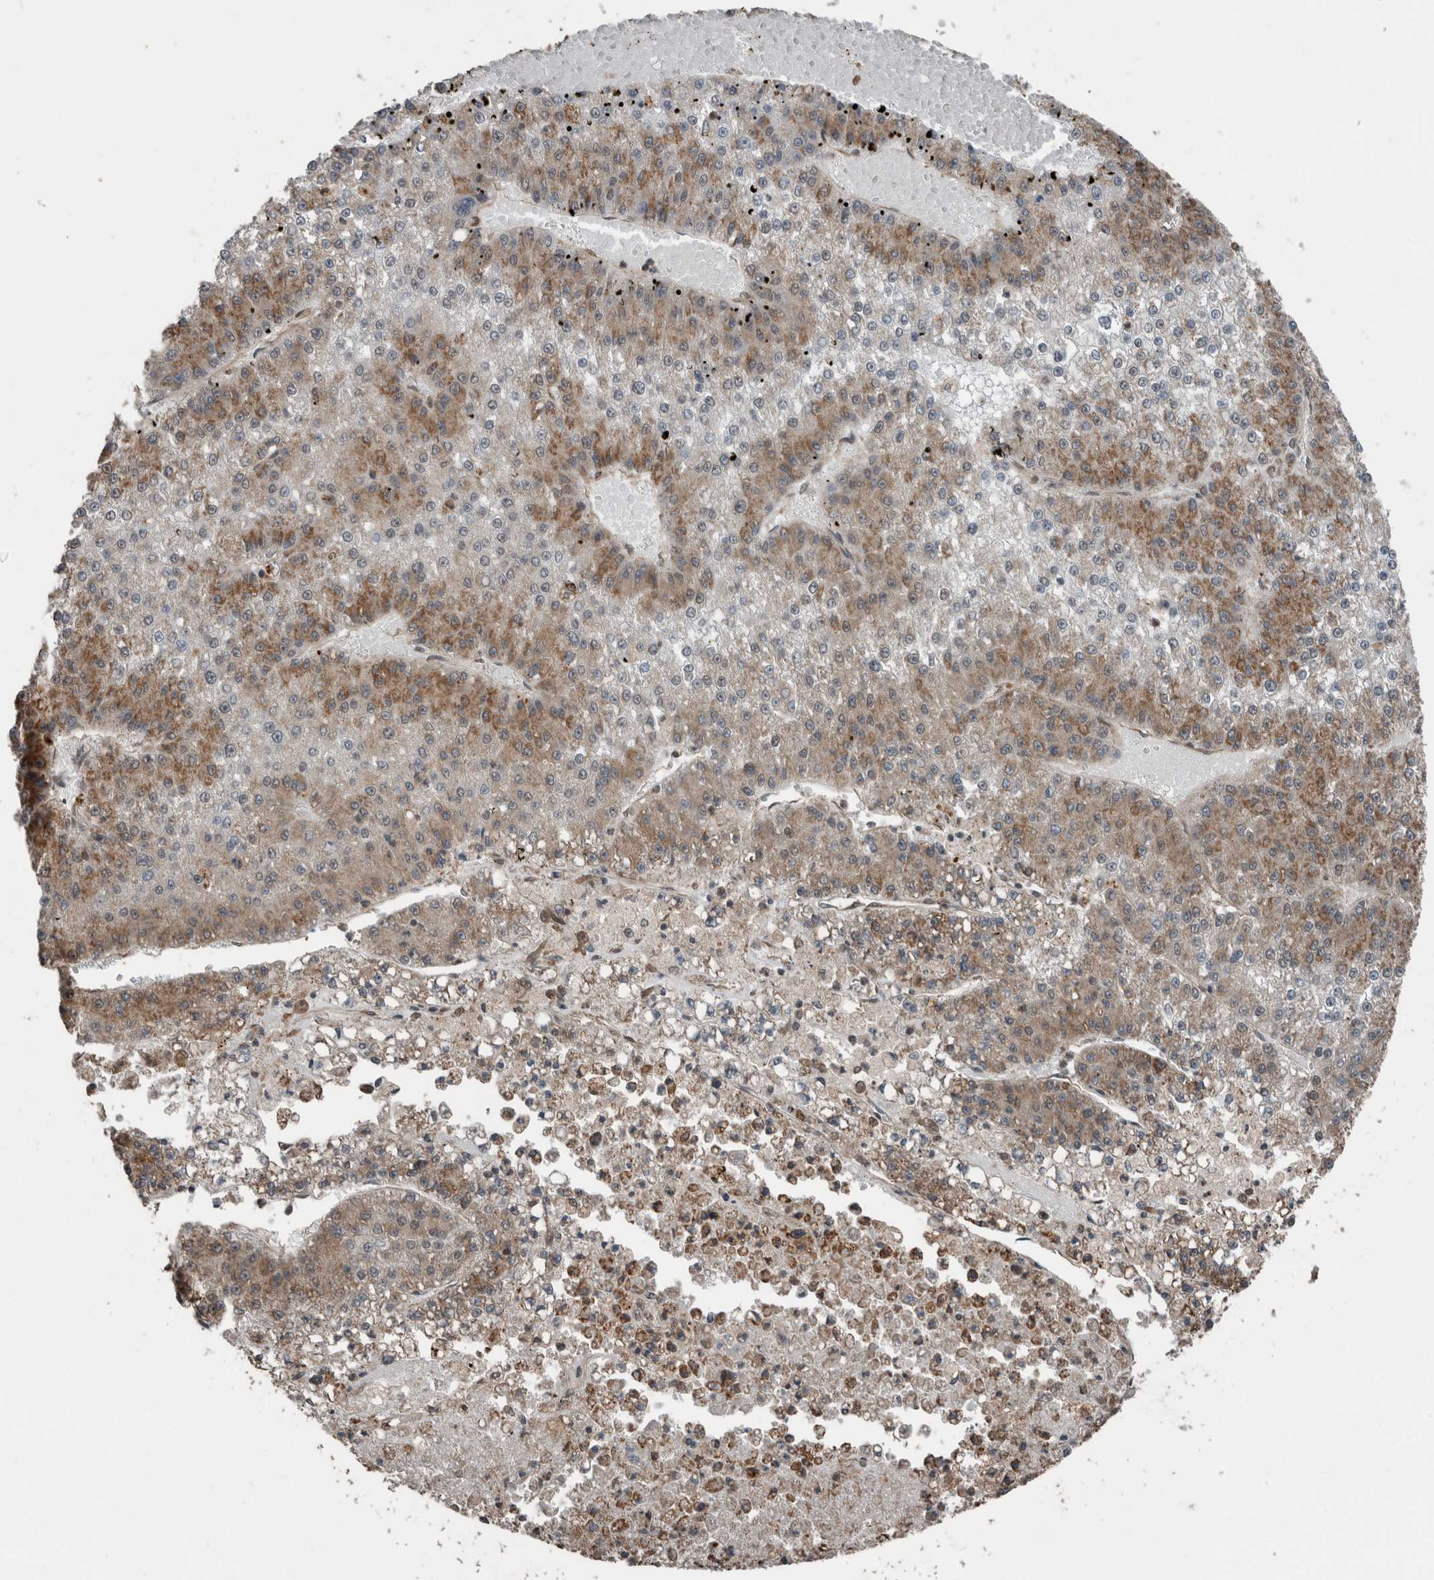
{"staining": {"intensity": "moderate", "quantity": "<25%", "location": "cytoplasmic/membranous"}, "tissue": "liver cancer", "cell_type": "Tumor cells", "image_type": "cancer", "snomed": [{"axis": "morphology", "description": "Carcinoma, Hepatocellular, NOS"}, {"axis": "topography", "description": "Liver"}], "caption": "Hepatocellular carcinoma (liver) stained for a protein (brown) reveals moderate cytoplasmic/membranous positive expression in approximately <25% of tumor cells.", "gene": "RIOK3", "patient": {"sex": "female", "age": 73}}